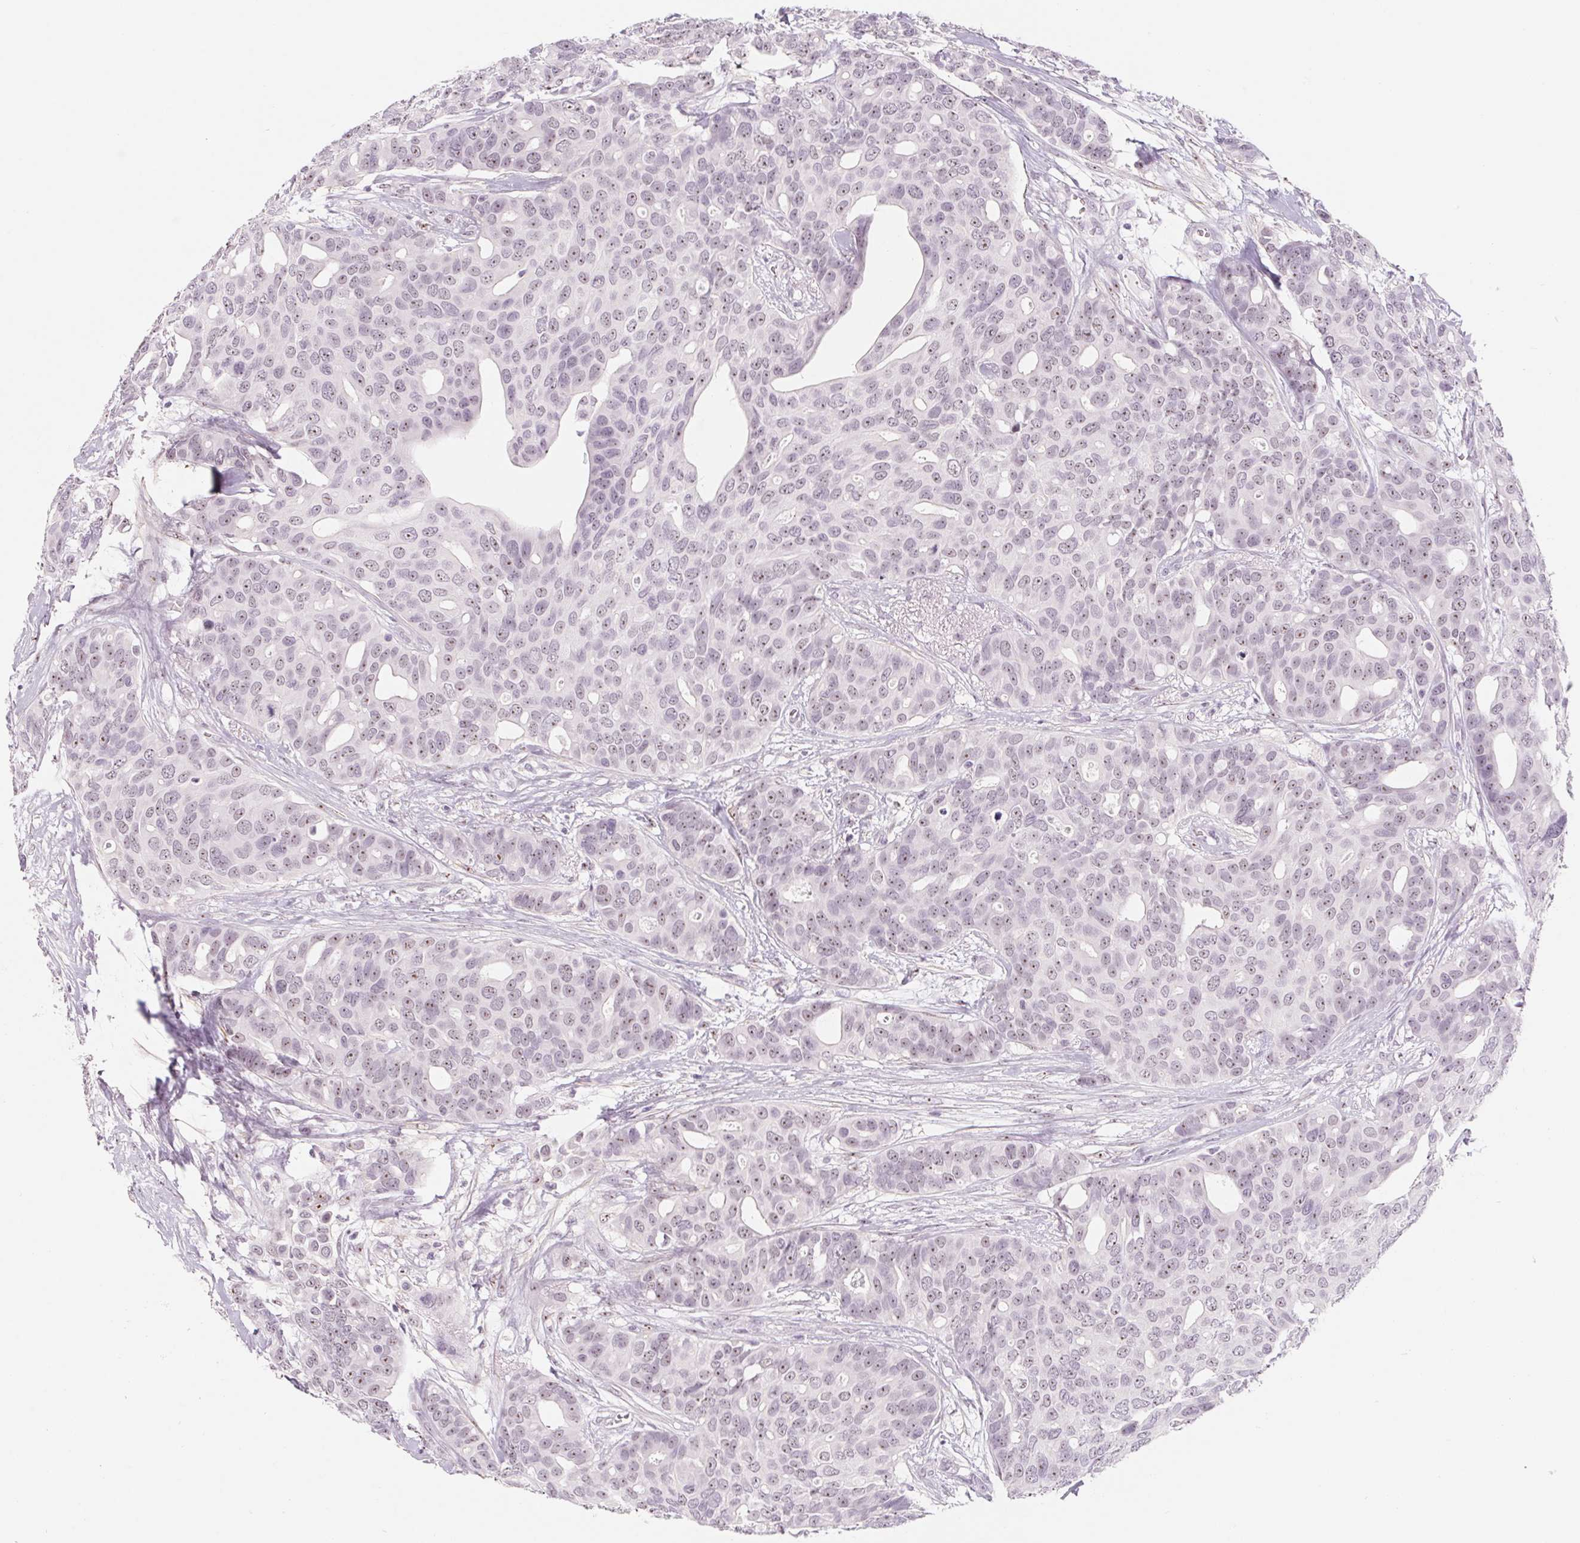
{"staining": {"intensity": "weak", "quantity": "<25%", "location": "nuclear"}, "tissue": "breast cancer", "cell_type": "Tumor cells", "image_type": "cancer", "snomed": [{"axis": "morphology", "description": "Duct carcinoma"}, {"axis": "topography", "description": "Breast"}], "caption": "A micrograph of human breast cancer (intraductal carcinoma) is negative for staining in tumor cells.", "gene": "ZIC4", "patient": {"sex": "female", "age": 54}}